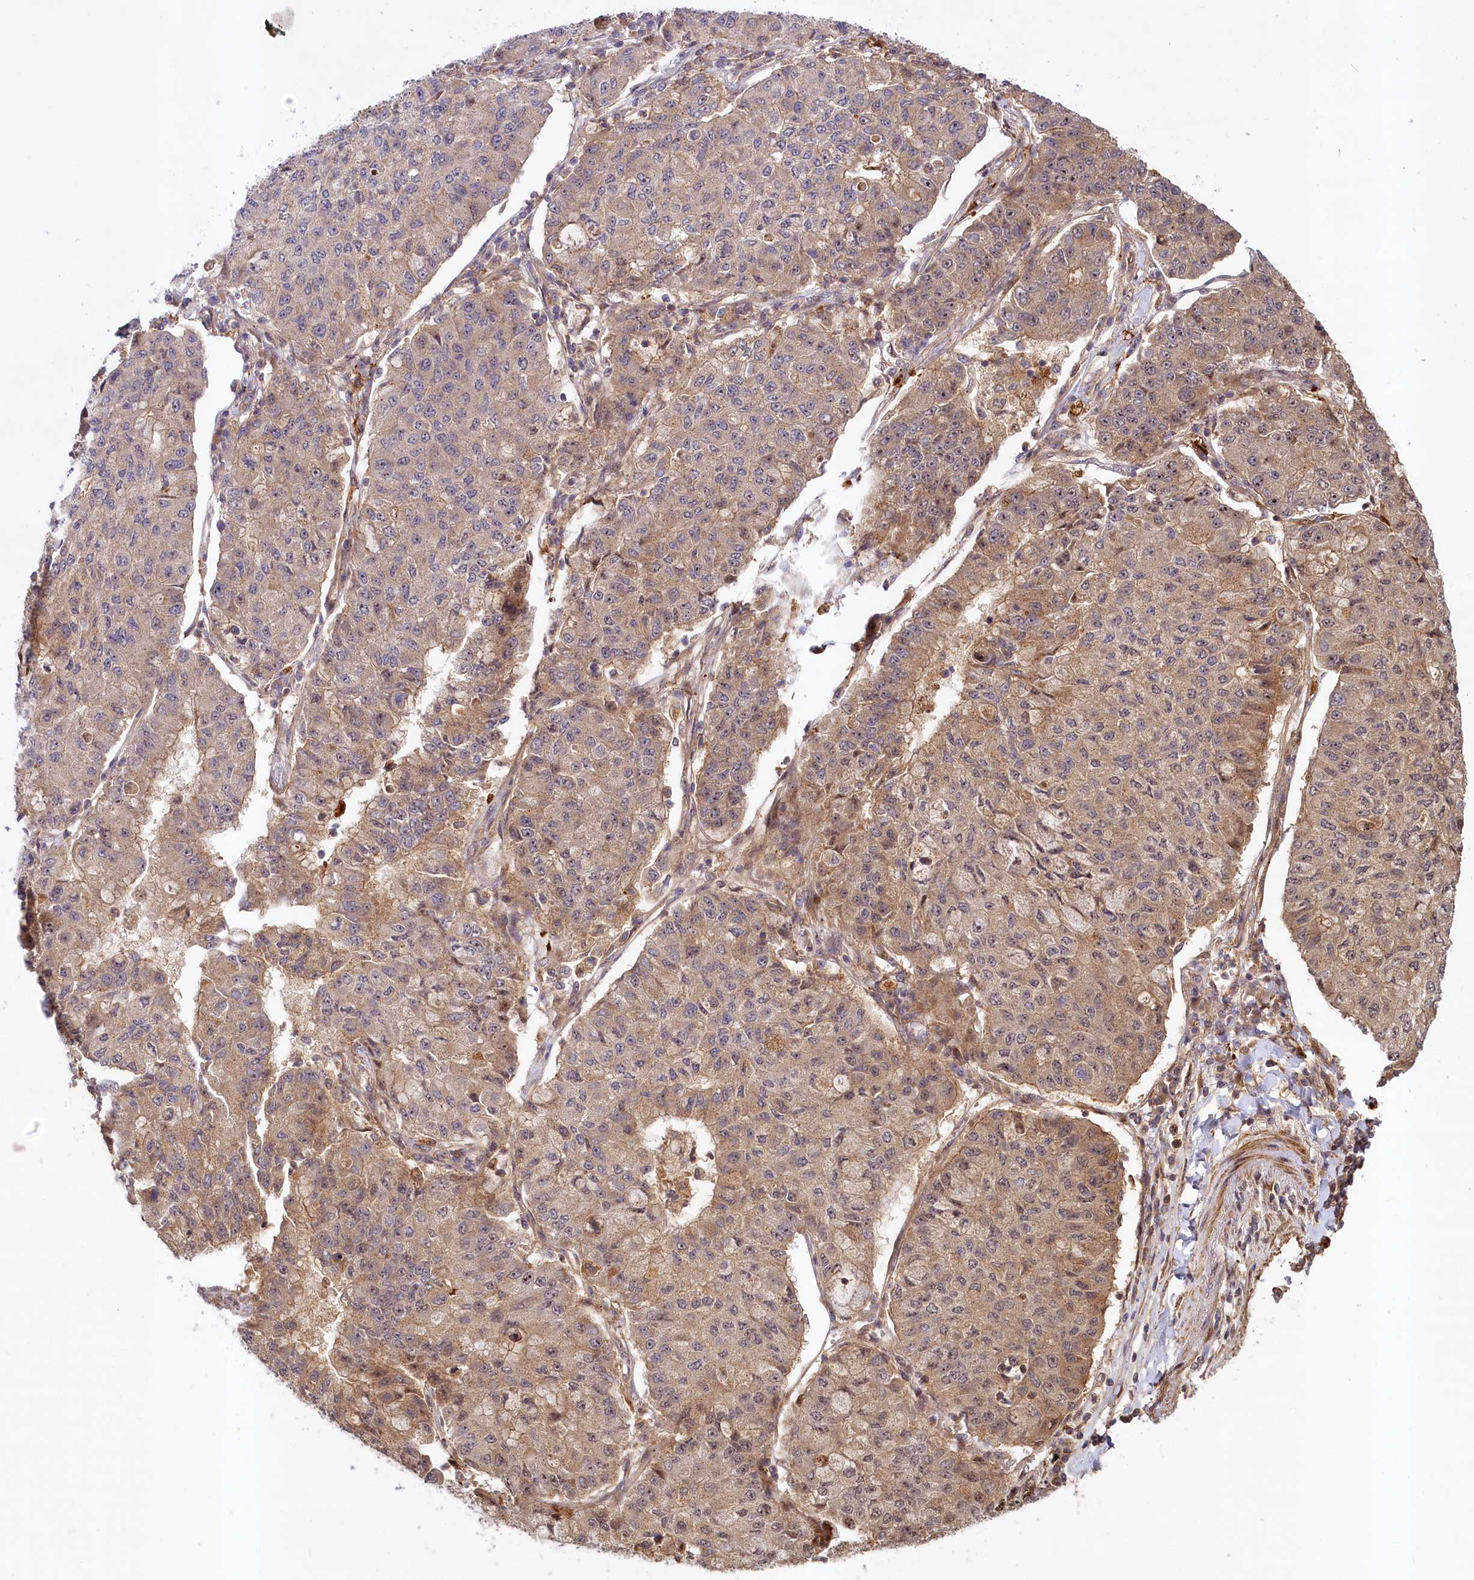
{"staining": {"intensity": "moderate", "quantity": ">75%", "location": "cytoplasmic/membranous"}, "tissue": "lung cancer", "cell_type": "Tumor cells", "image_type": "cancer", "snomed": [{"axis": "morphology", "description": "Squamous cell carcinoma, NOS"}, {"axis": "topography", "description": "Lung"}], "caption": "This is an image of immunohistochemistry (IHC) staining of lung cancer, which shows moderate positivity in the cytoplasmic/membranous of tumor cells.", "gene": "NEDD1", "patient": {"sex": "male", "age": 74}}